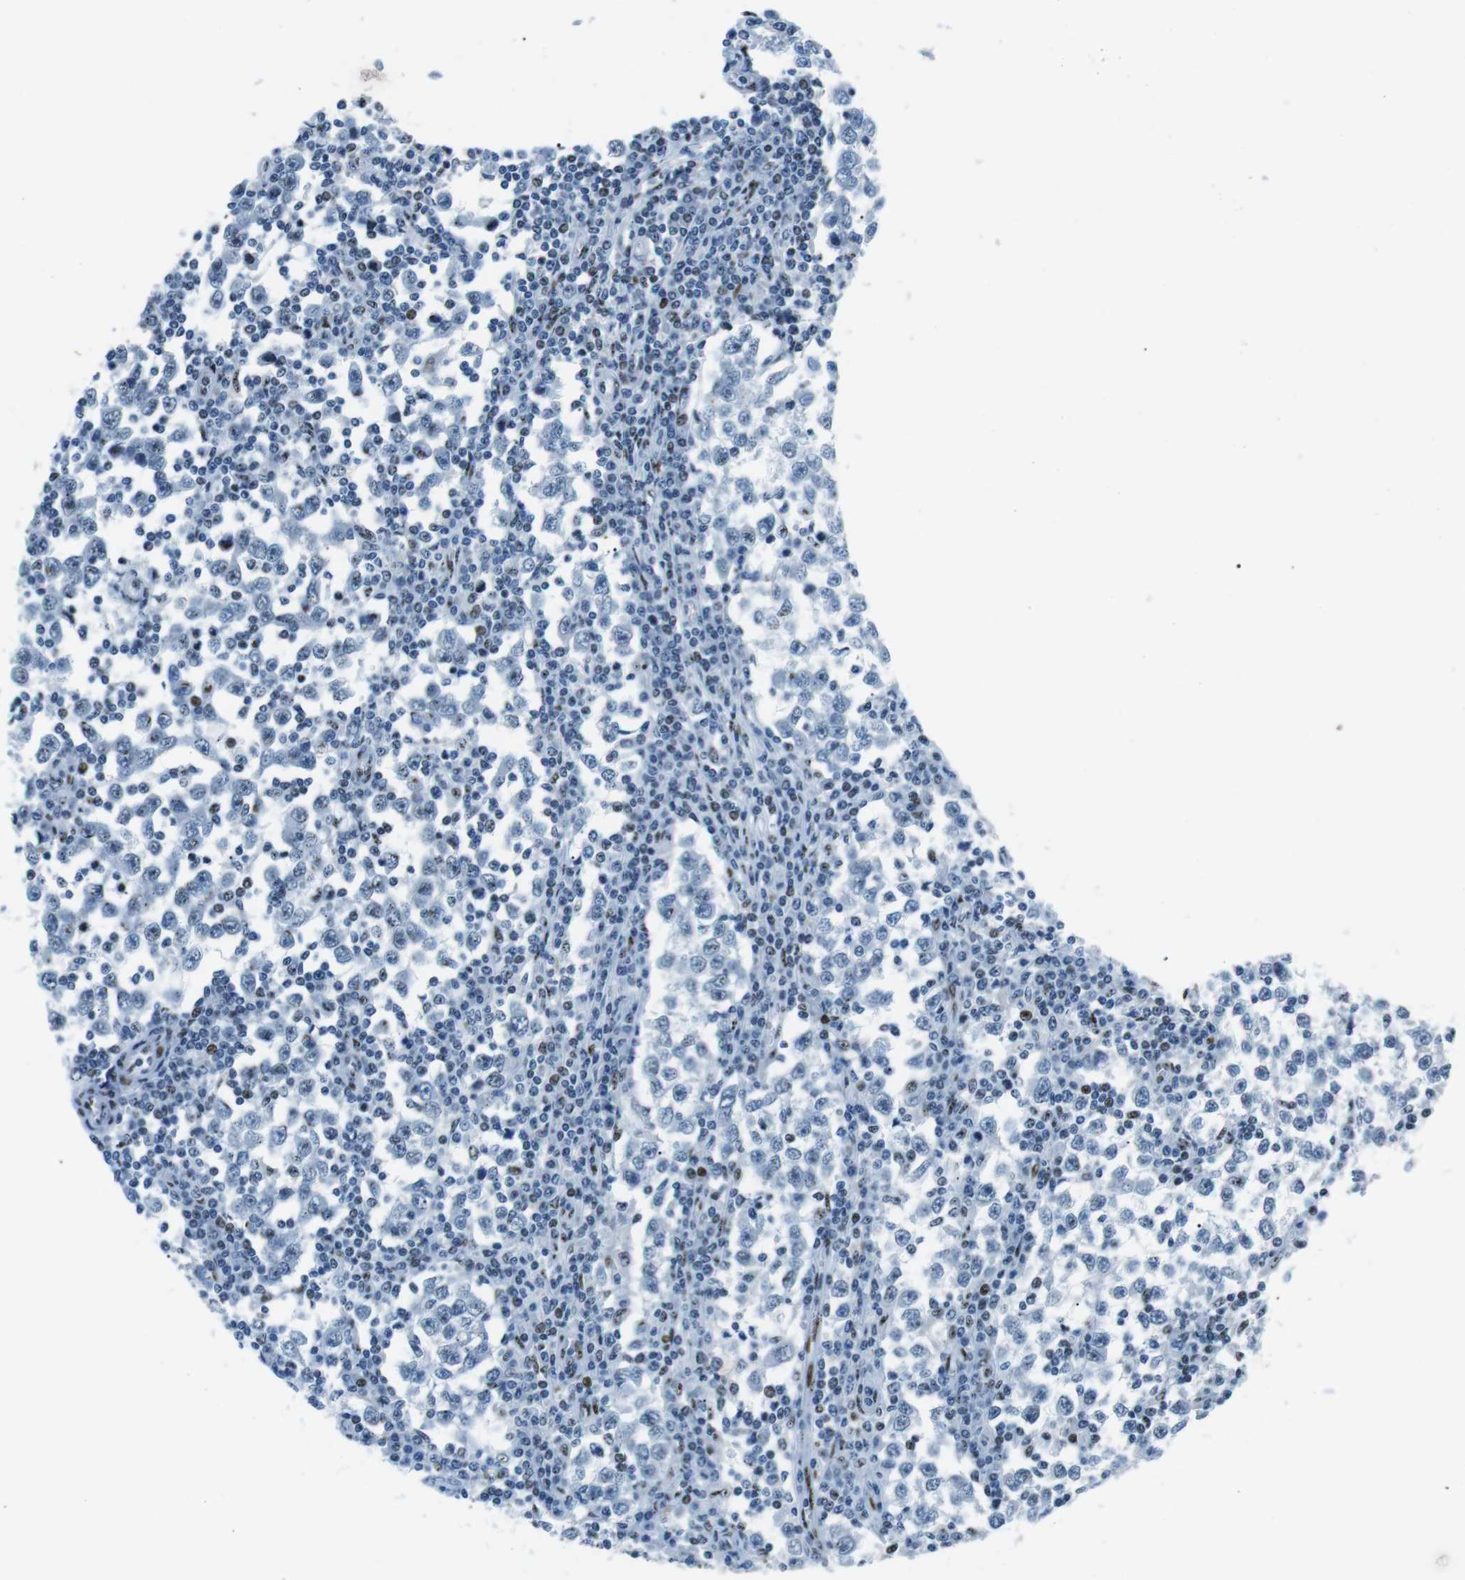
{"staining": {"intensity": "negative", "quantity": "none", "location": "none"}, "tissue": "testis cancer", "cell_type": "Tumor cells", "image_type": "cancer", "snomed": [{"axis": "morphology", "description": "Seminoma, NOS"}, {"axis": "topography", "description": "Testis"}], "caption": "There is no significant positivity in tumor cells of testis cancer (seminoma).", "gene": "PML", "patient": {"sex": "male", "age": 65}}